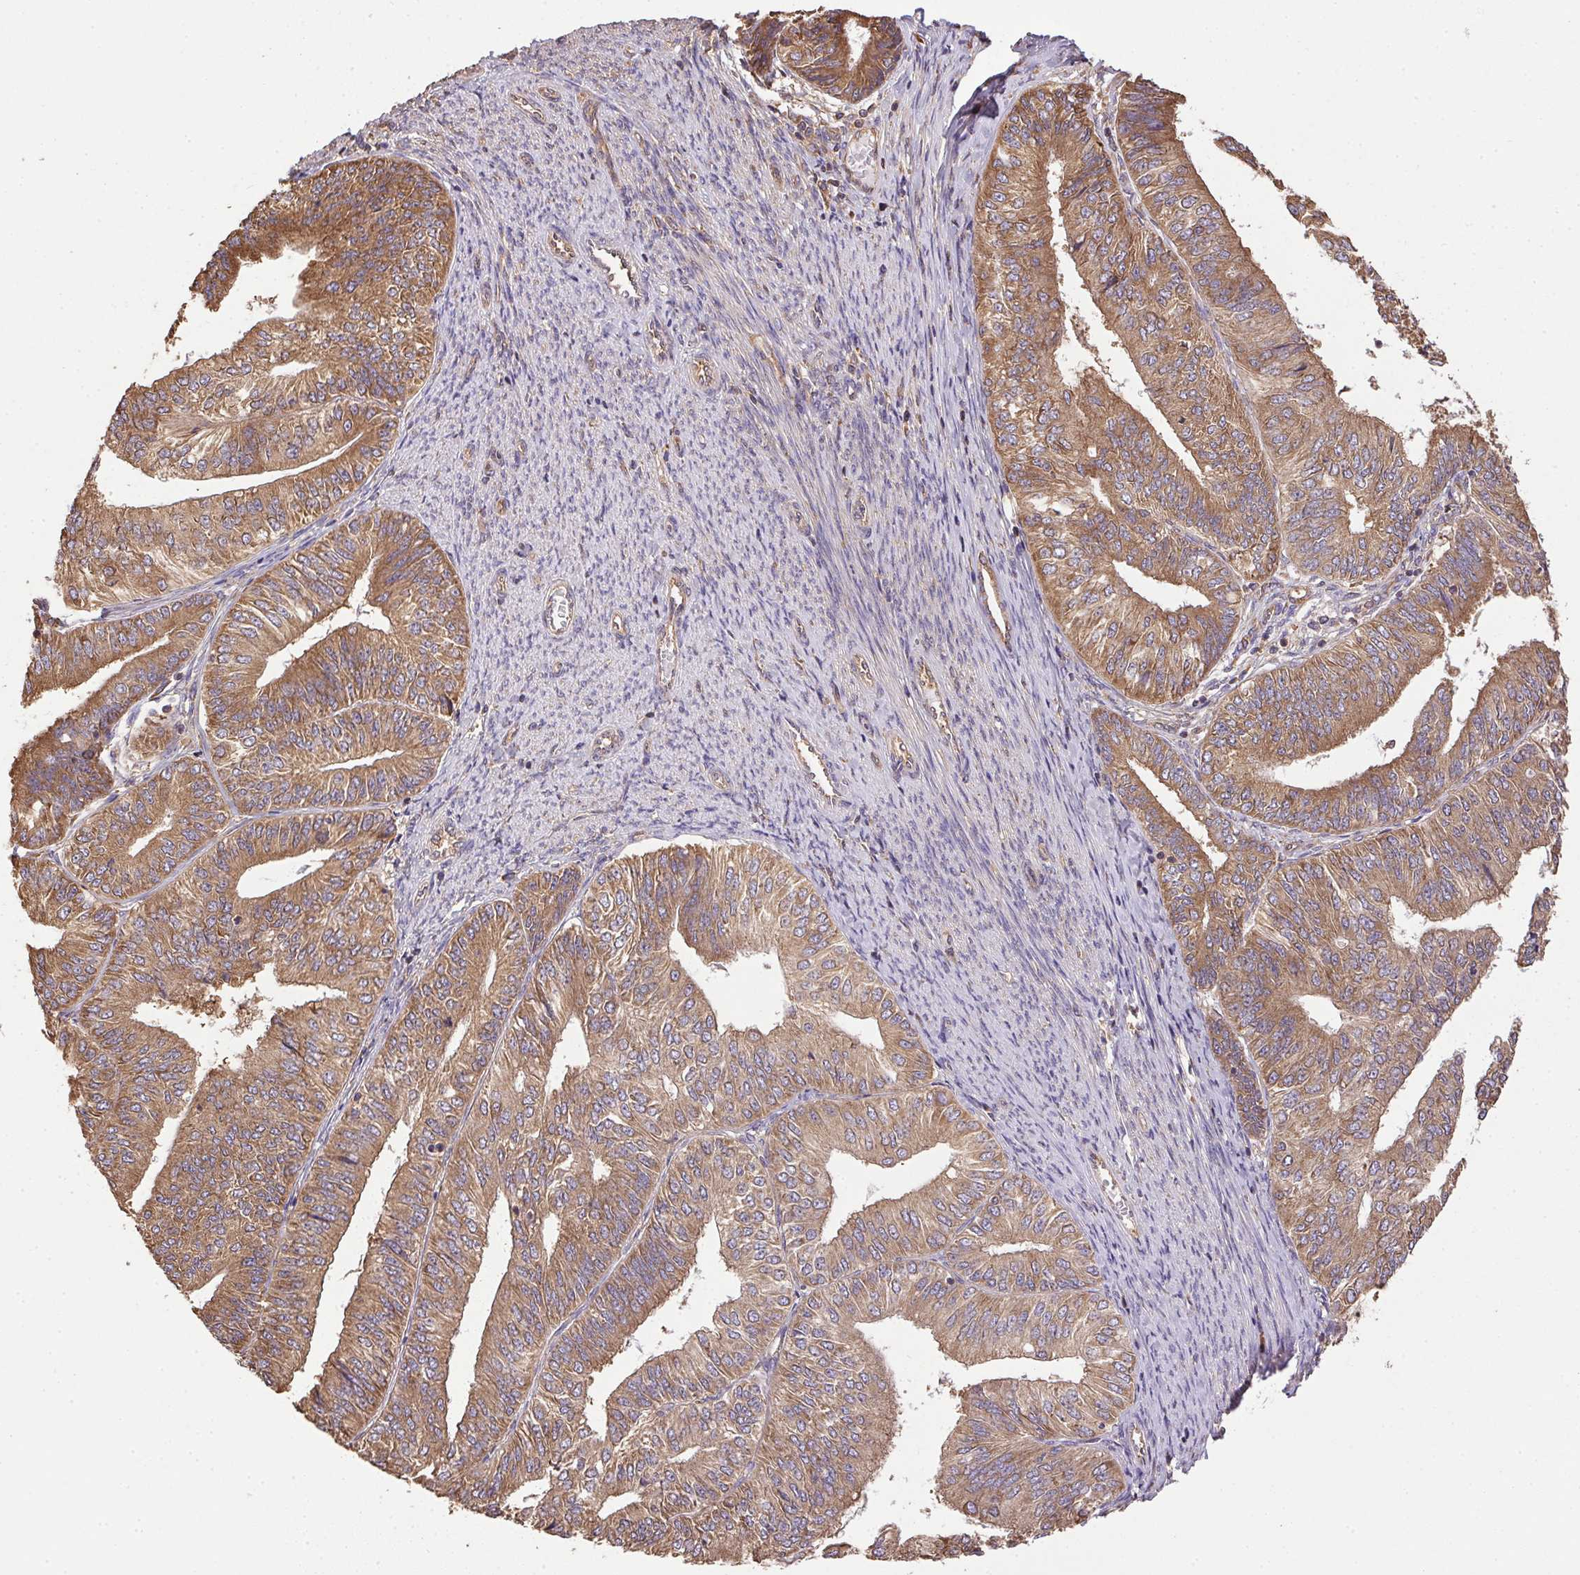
{"staining": {"intensity": "moderate", "quantity": ">75%", "location": "cytoplasmic/membranous"}, "tissue": "endometrial cancer", "cell_type": "Tumor cells", "image_type": "cancer", "snomed": [{"axis": "morphology", "description": "Adenocarcinoma, NOS"}, {"axis": "topography", "description": "Endometrium"}], "caption": "This is an image of immunohistochemistry staining of endometrial cancer (adenocarcinoma), which shows moderate positivity in the cytoplasmic/membranous of tumor cells.", "gene": "EIF2S1", "patient": {"sex": "female", "age": 58}}